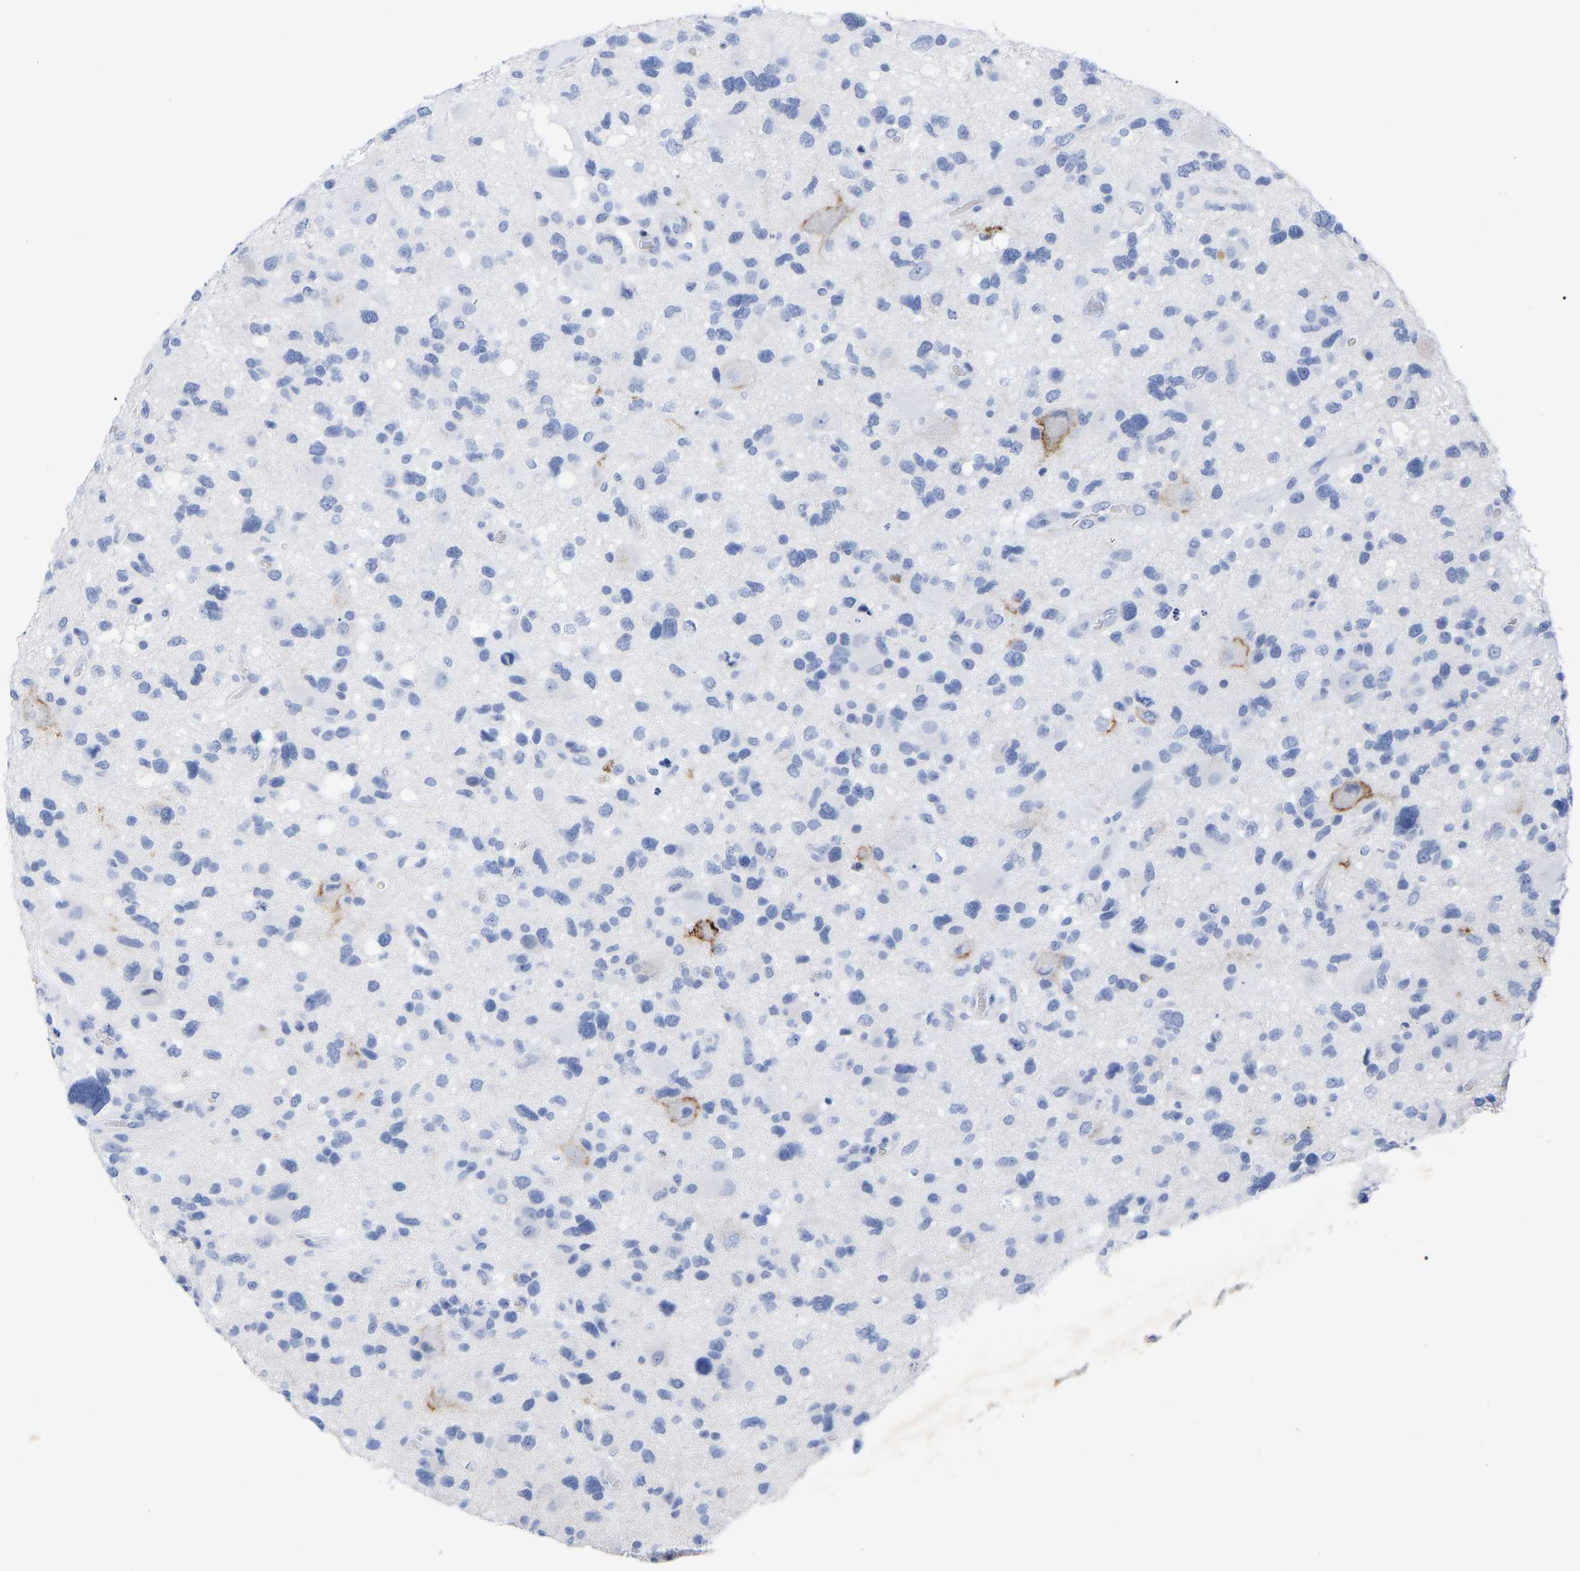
{"staining": {"intensity": "negative", "quantity": "none", "location": "none"}, "tissue": "glioma", "cell_type": "Tumor cells", "image_type": "cancer", "snomed": [{"axis": "morphology", "description": "Glioma, malignant, High grade"}, {"axis": "topography", "description": "Brain"}], "caption": "This is an immunohistochemistry (IHC) image of human malignant glioma (high-grade). There is no positivity in tumor cells.", "gene": "HAPLN1", "patient": {"sex": "male", "age": 33}}